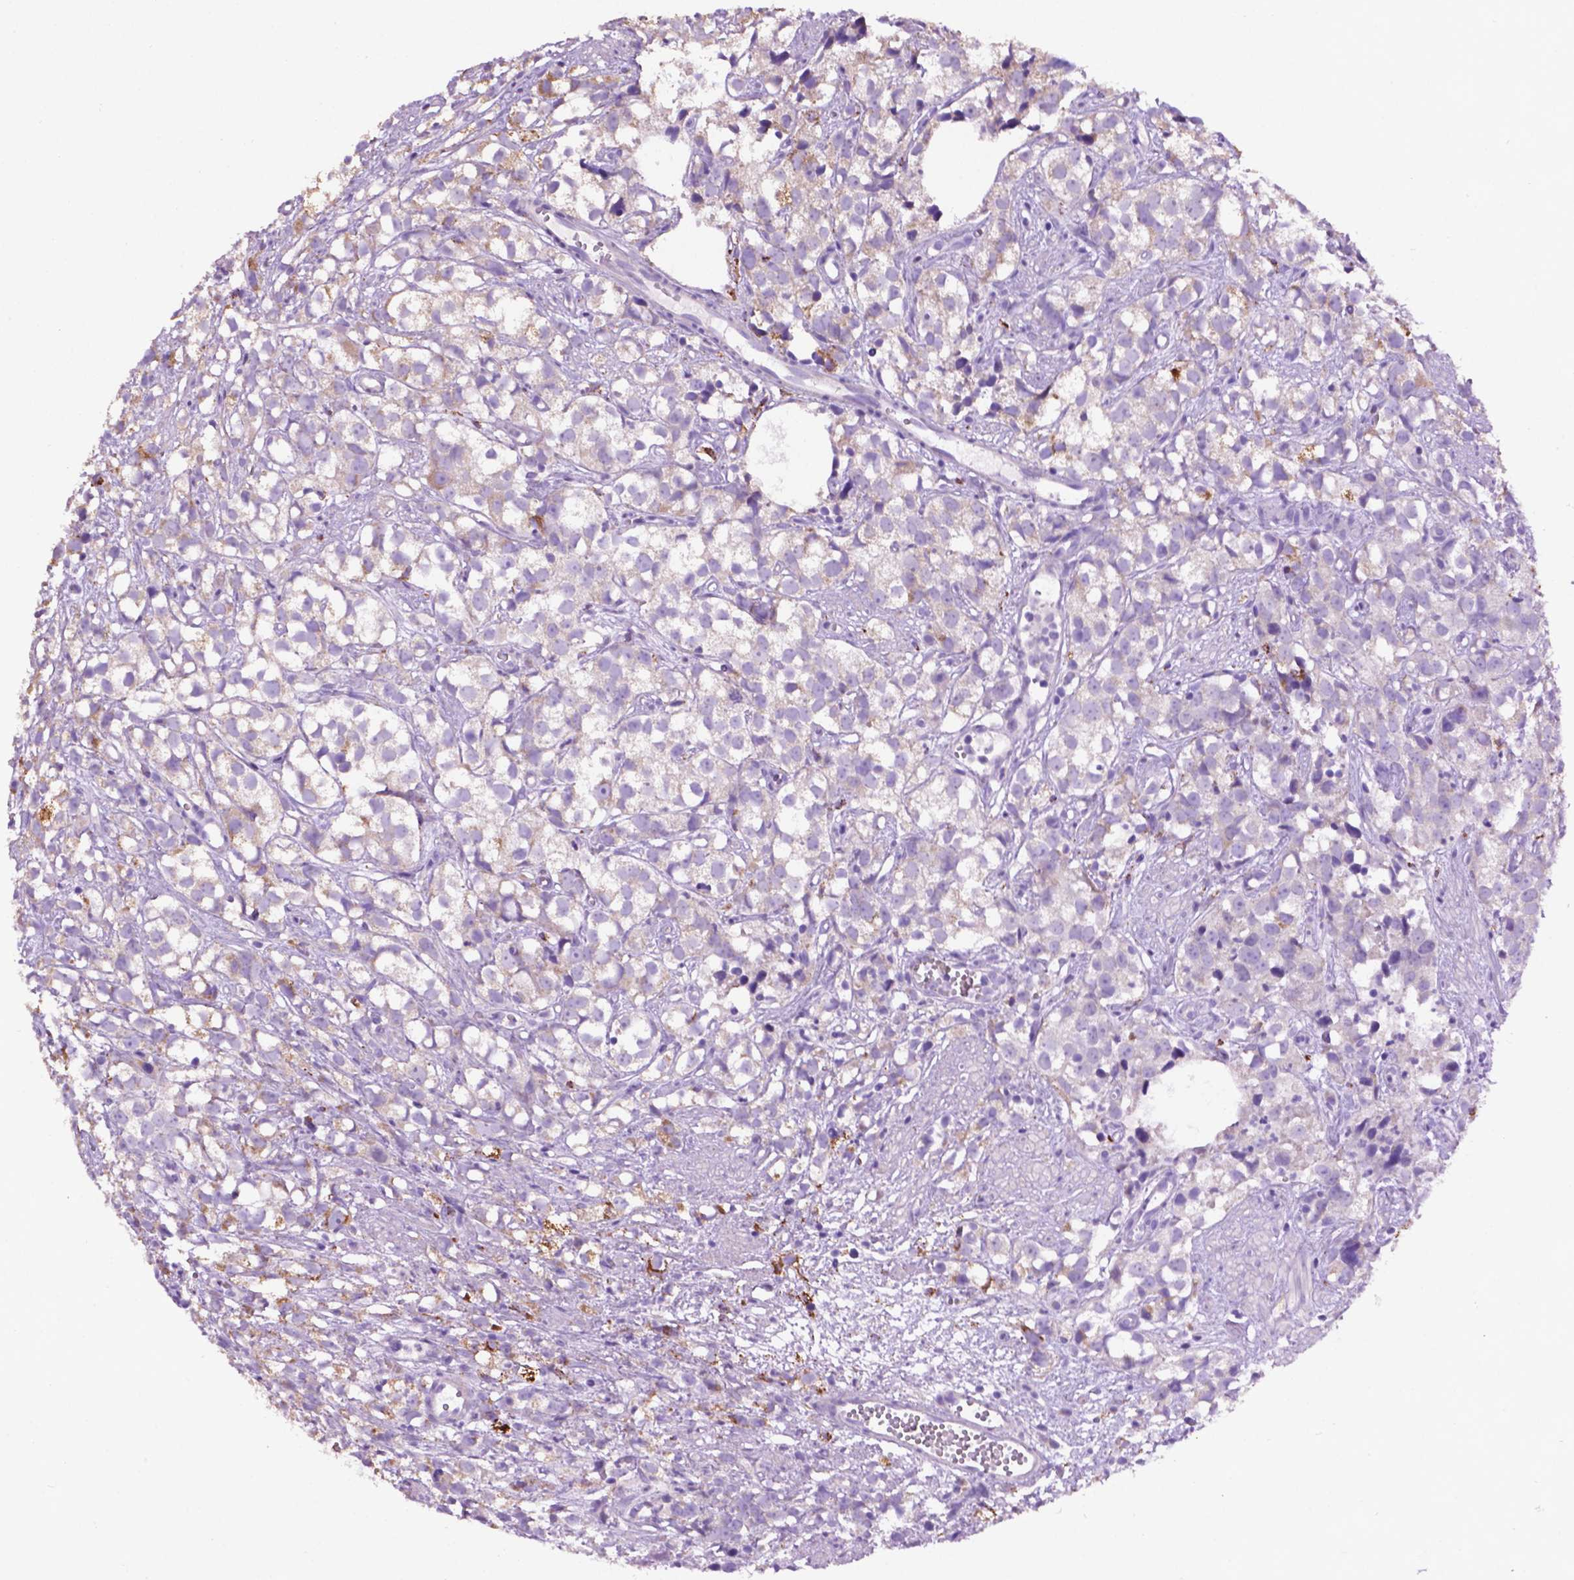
{"staining": {"intensity": "negative", "quantity": "none", "location": "none"}, "tissue": "prostate cancer", "cell_type": "Tumor cells", "image_type": "cancer", "snomed": [{"axis": "morphology", "description": "Adenocarcinoma, High grade"}, {"axis": "topography", "description": "Prostate"}], "caption": "This histopathology image is of prostate cancer stained with IHC to label a protein in brown with the nuclei are counter-stained blue. There is no positivity in tumor cells. (Stains: DAB (3,3'-diaminobenzidine) IHC with hematoxylin counter stain, Microscopy: brightfield microscopy at high magnification).", "gene": "TMEM132E", "patient": {"sex": "male", "age": 68}}